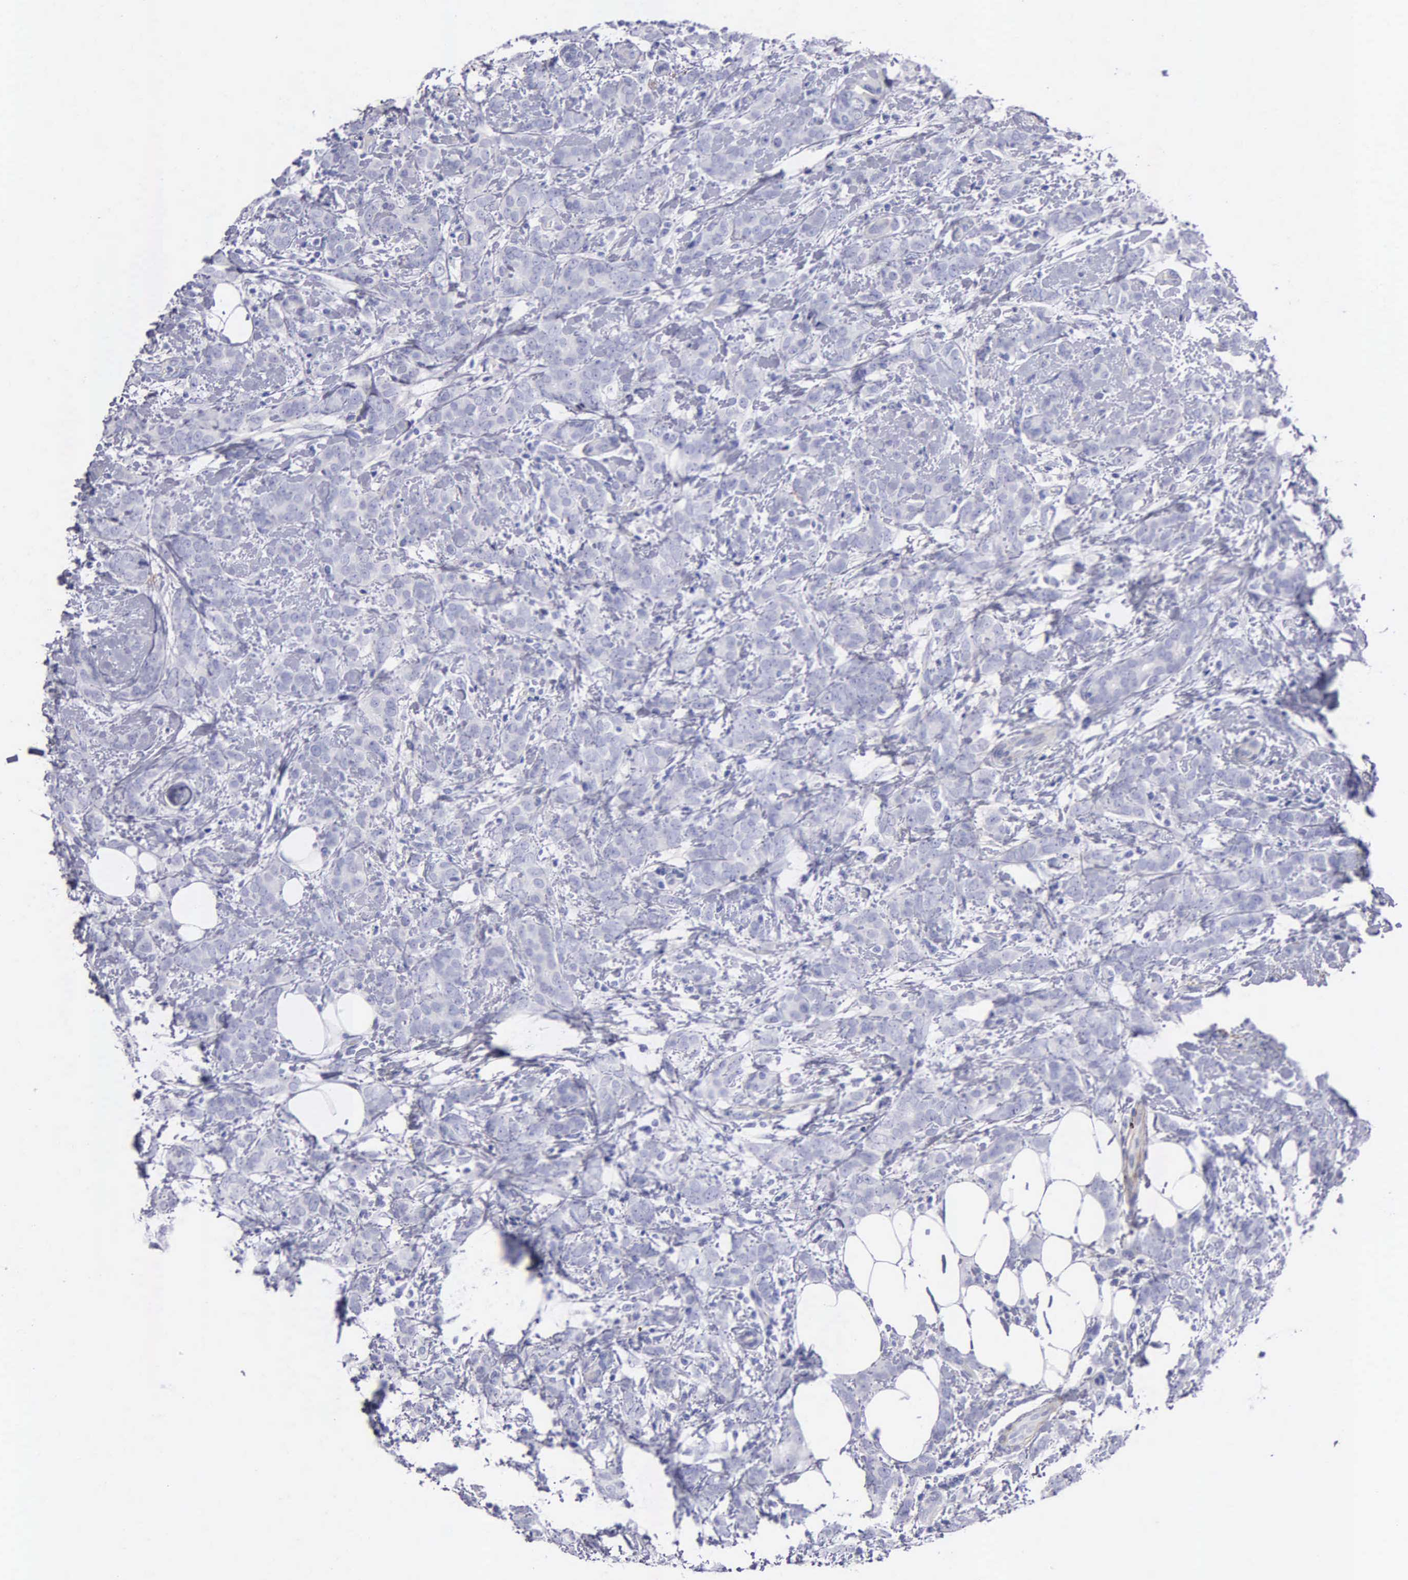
{"staining": {"intensity": "negative", "quantity": "none", "location": "none"}, "tissue": "breast cancer", "cell_type": "Tumor cells", "image_type": "cancer", "snomed": [{"axis": "morphology", "description": "Duct carcinoma"}, {"axis": "topography", "description": "Breast"}], "caption": "Immunohistochemistry (IHC) of breast infiltrating ductal carcinoma reveals no expression in tumor cells. The staining is performed using DAB (3,3'-diaminobenzidine) brown chromogen with nuclei counter-stained in using hematoxylin.", "gene": "FBLN5", "patient": {"sex": "female", "age": 53}}